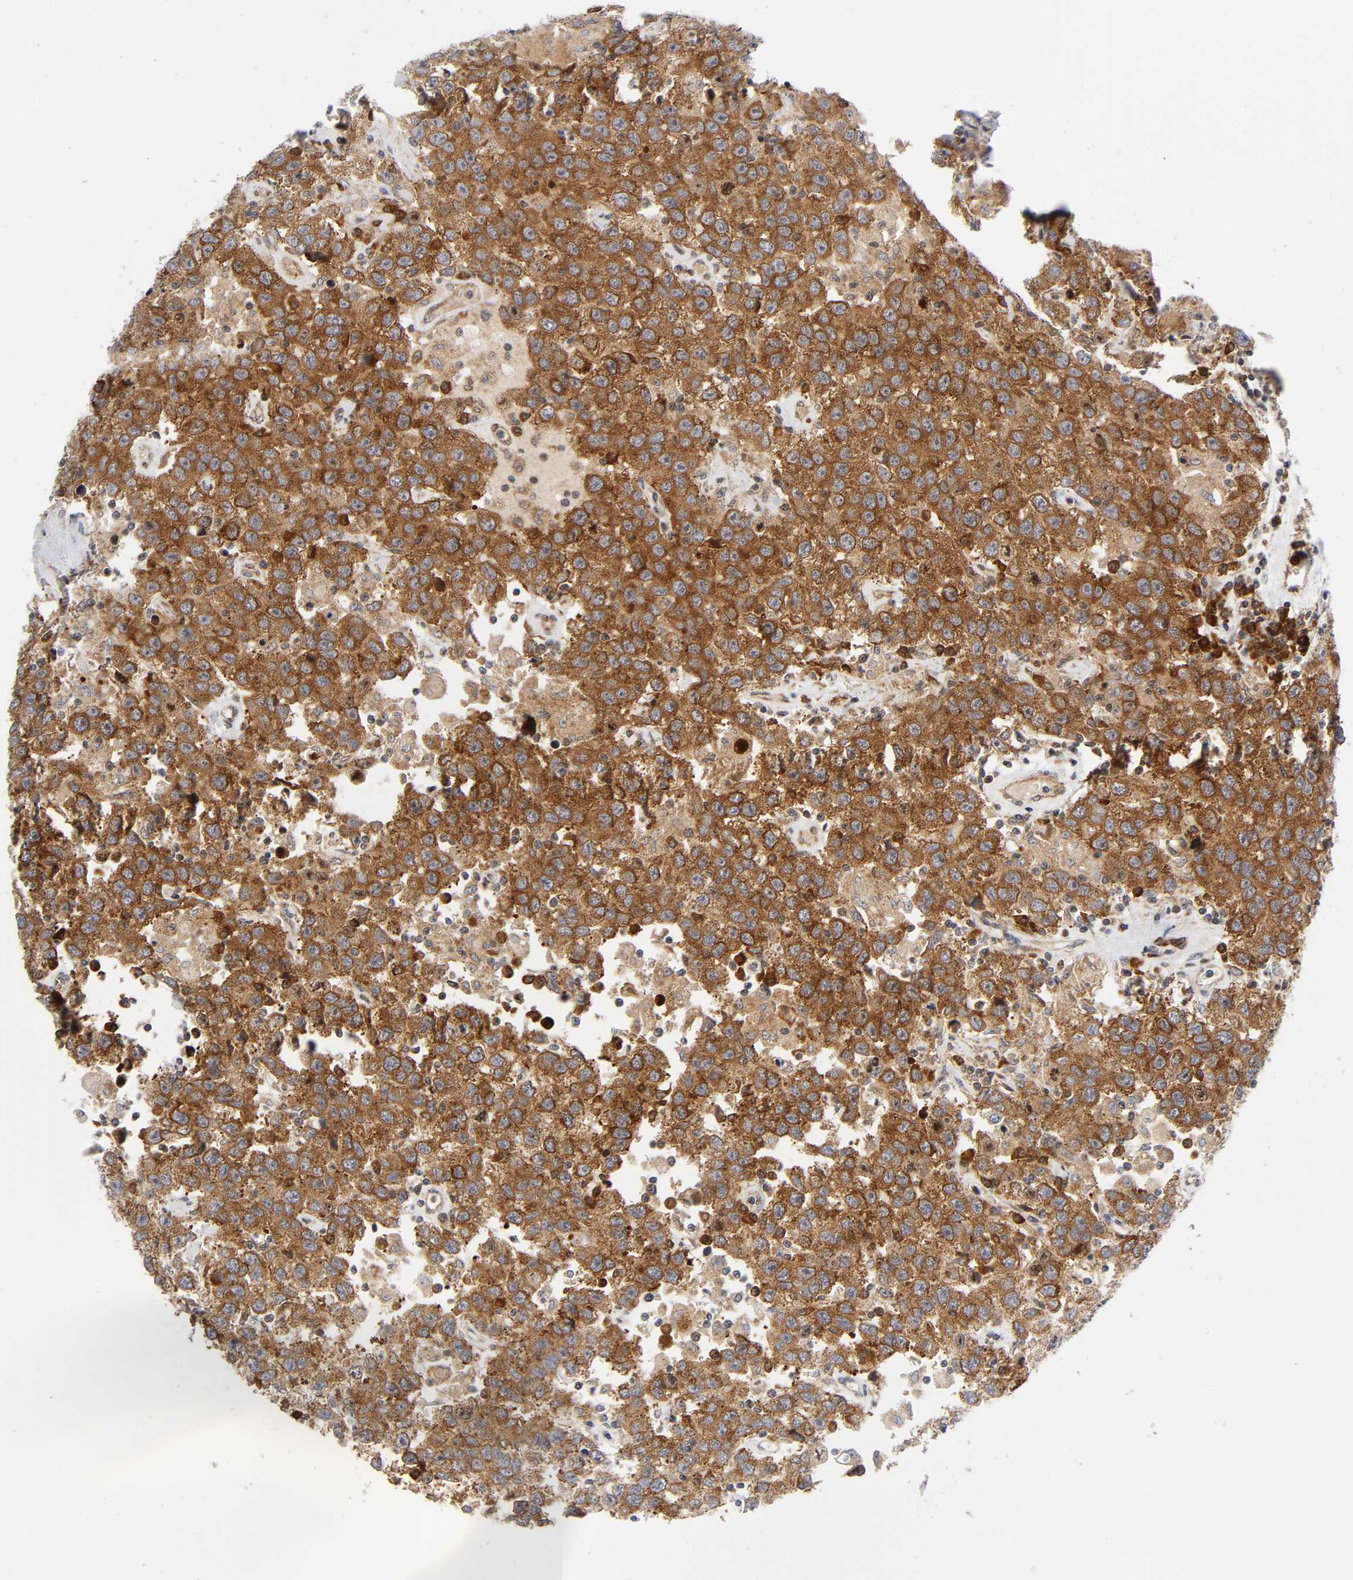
{"staining": {"intensity": "moderate", "quantity": ">75%", "location": "cytoplasmic/membranous"}, "tissue": "testis cancer", "cell_type": "Tumor cells", "image_type": "cancer", "snomed": [{"axis": "morphology", "description": "Seminoma, NOS"}, {"axis": "topography", "description": "Testis"}], "caption": "A micrograph showing moderate cytoplasmic/membranous expression in about >75% of tumor cells in testis cancer (seminoma), as visualized by brown immunohistochemical staining.", "gene": "EIF5", "patient": {"sex": "male", "age": 41}}